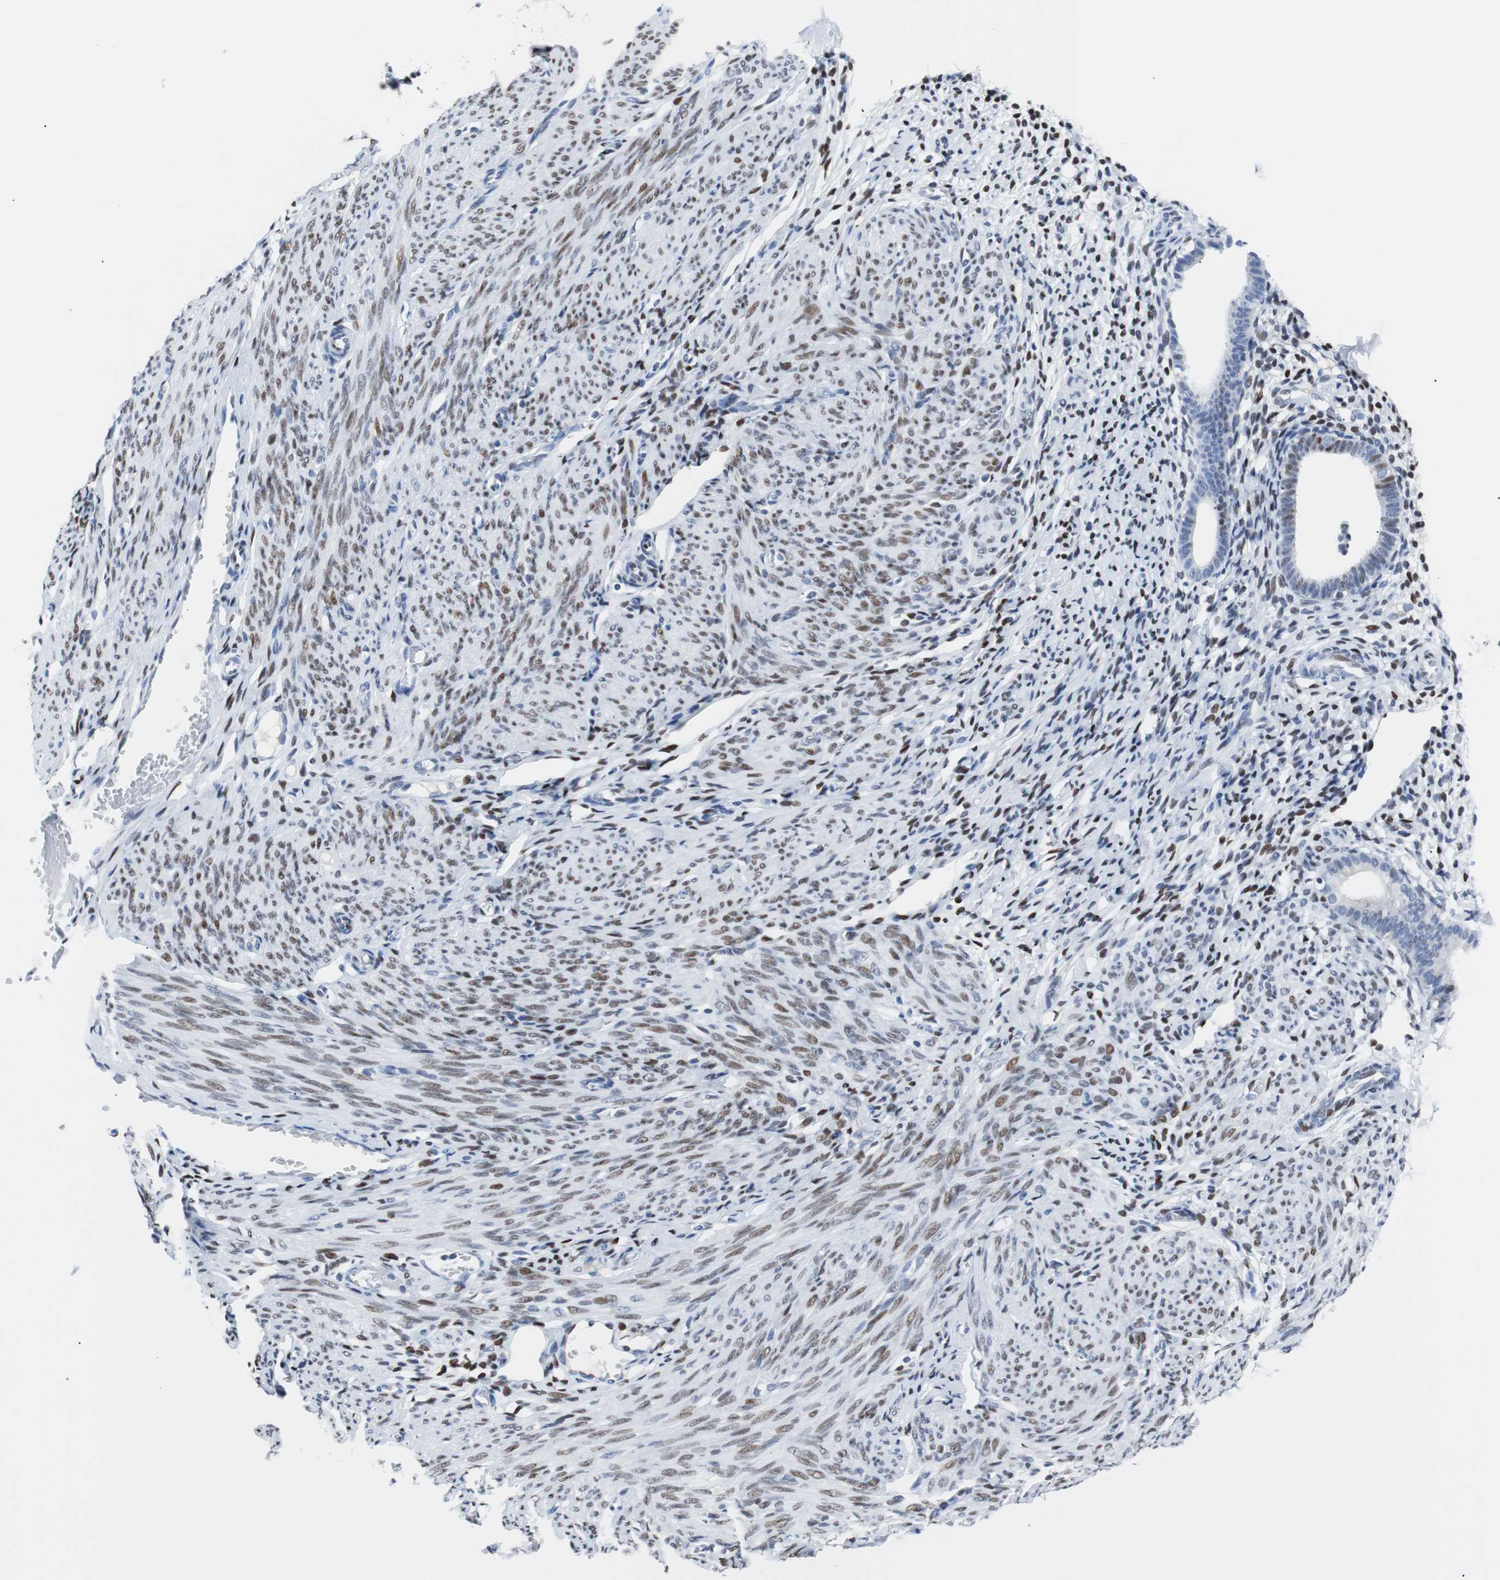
{"staining": {"intensity": "weak", "quantity": "25%-75%", "location": "nuclear"}, "tissue": "endometrium", "cell_type": "Cells in endometrial stroma", "image_type": "normal", "snomed": [{"axis": "morphology", "description": "Normal tissue, NOS"}, {"axis": "topography", "description": "Endometrium"}], "caption": "The micrograph exhibits a brown stain indicating the presence of a protein in the nuclear of cells in endometrial stroma in endometrium. The staining was performed using DAB, with brown indicating positive protein expression. Nuclei are stained blue with hematoxylin.", "gene": "JUN", "patient": {"sex": "female", "age": 61}}